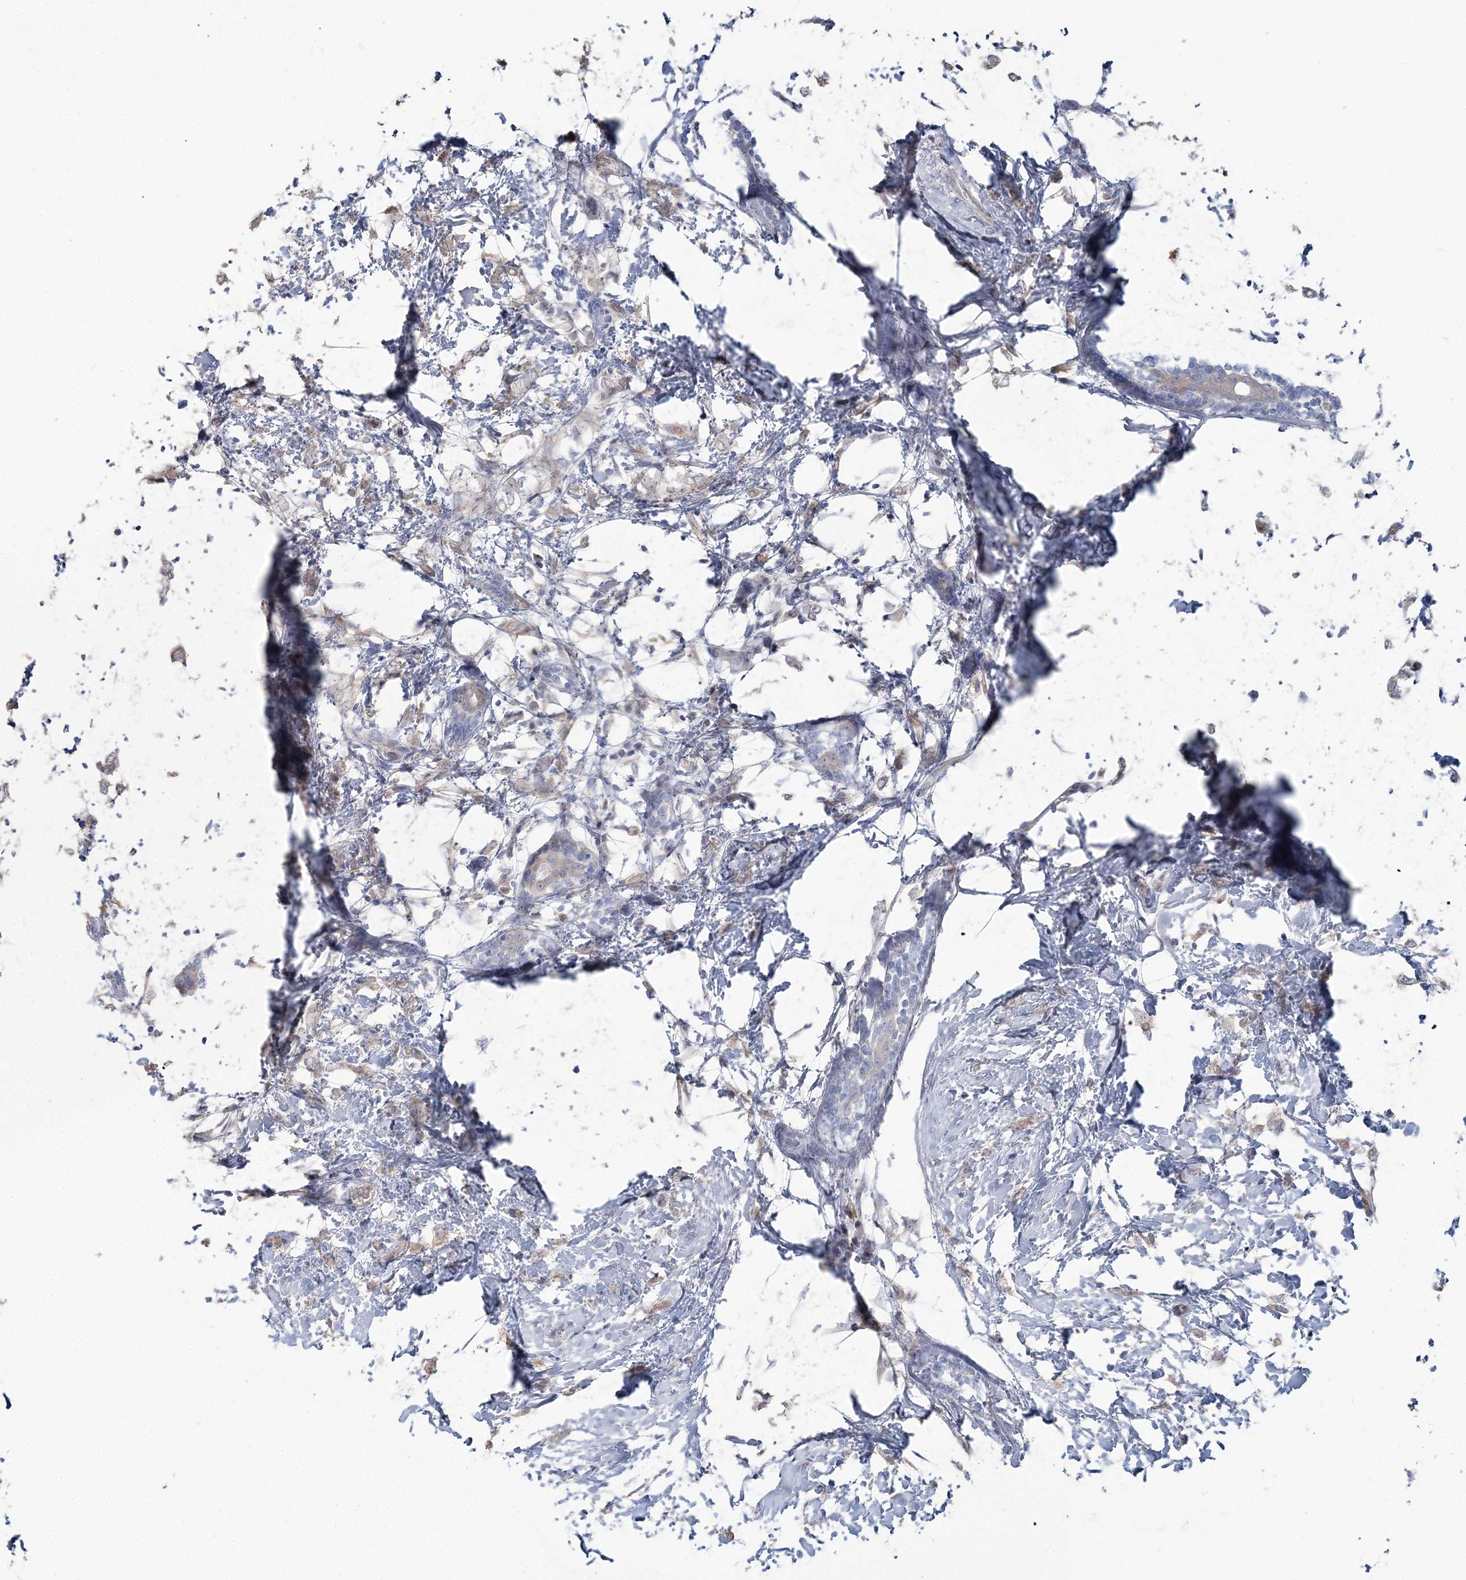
{"staining": {"intensity": "weak", "quantity": "25%-75%", "location": "cytoplasmic/membranous"}, "tissue": "breast cancer", "cell_type": "Tumor cells", "image_type": "cancer", "snomed": [{"axis": "morphology", "description": "Normal tissue, NOS"}, {"axis": "morphology", "description": "Lobular carcinoma"}, {"axis": "topography", "description": "Breast"}], "caption": "Immunohistochemistry (IHC) of breast cancer (lobular carcinoma) exhibits low levels of weak cytoplasmic/membranous positivity in about 25%-75% of tumor cells.", "gene": "CMBL", "patient": {"sex": "female", "age": 47}}